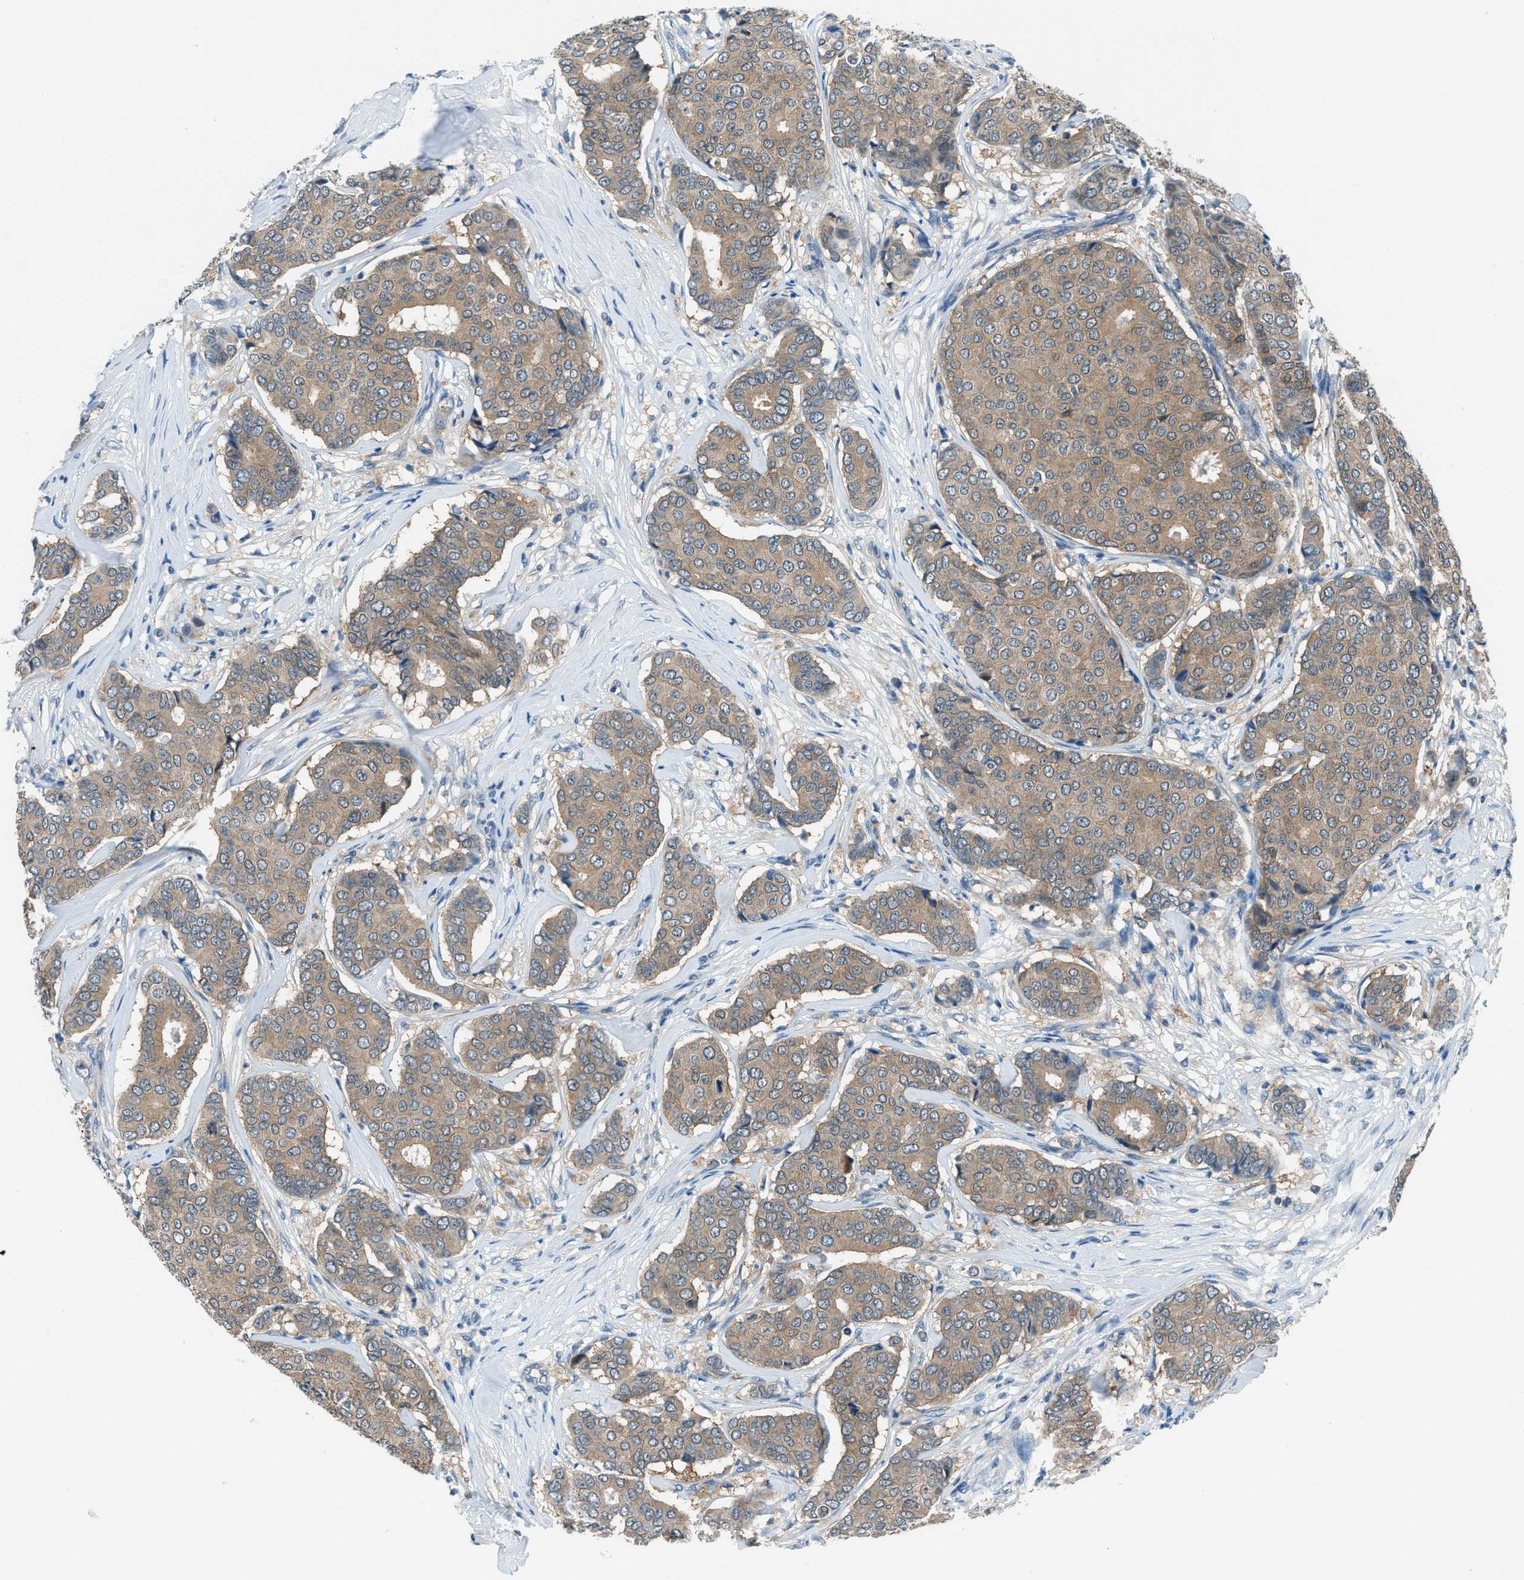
{"staining": {"intensity": "moderate", "quantity": ">75%", "location": "cytoplasmic/membranous"}, "tissue": "breast cancer", "cell_type": "Tumor cells", "image_type": "cancer", "snomed": [{"axis": "morphology", "description": "Duct carcinoma"}, {"axis": "topography", "description": "Breast"}], "caption": "IHC histopathology image of human breast infiltrating ductal carcinoma stained for a protein (brown), which shows medium levels of moderate cytoplasmic/membranous positivity in approximately >75% of tumor cells.", "gene": "ACP1", "patient": {"sex": "female", "age": 75}}